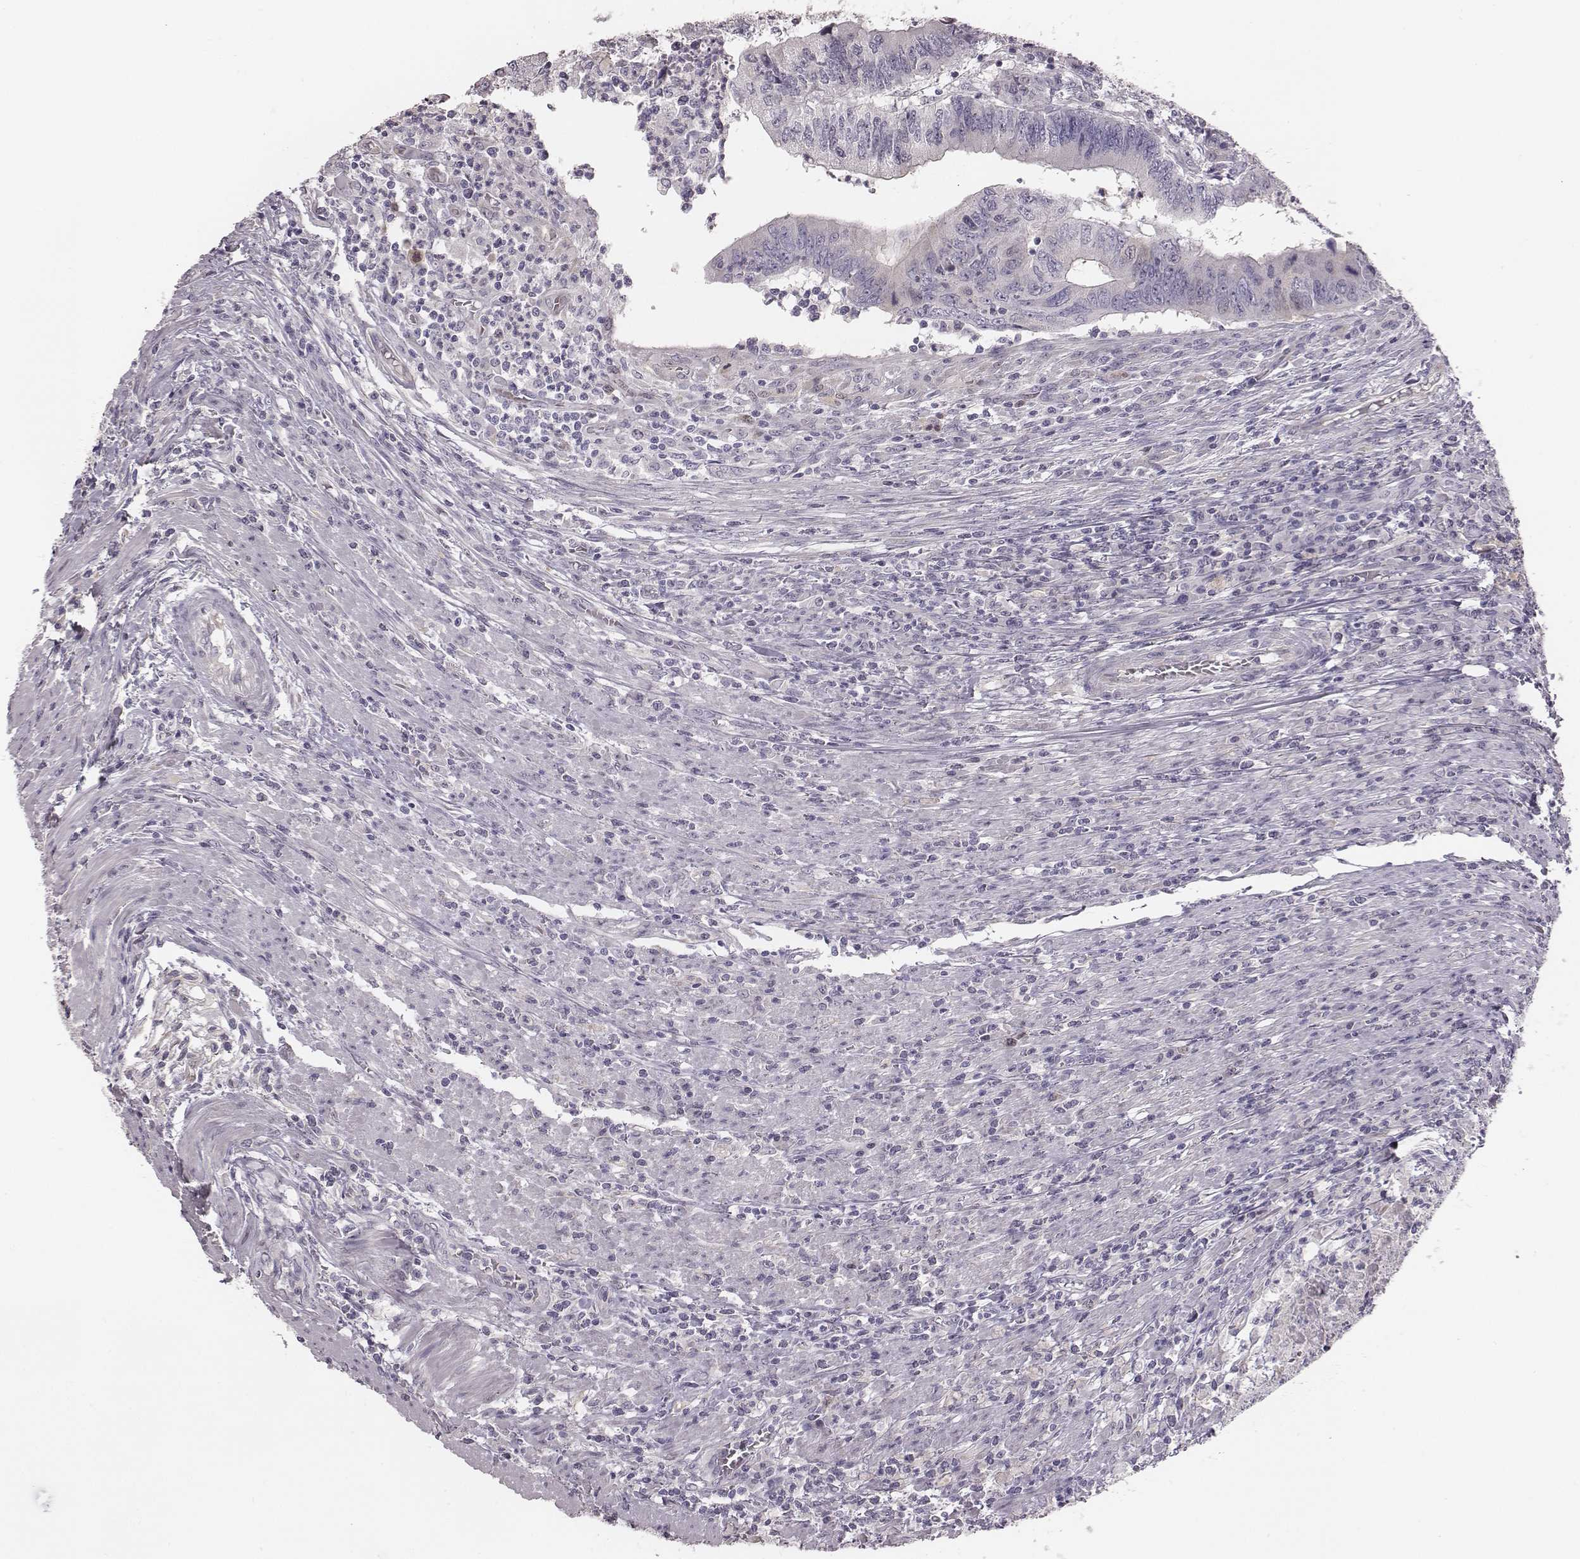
{"staining": {"intensity": "negative", "quantity": "none", "location": "none"}, "tissue": "colorectal cancer", "cell_type": "Tumor cells", "image_type": "cancer", "snomed": [{"axis": "morphology", "description": "Adenocarcinoma, NOS"}, {"axis": "topography", "description": "Colon"}], "caption": "A histopathology image of human adenocarcinoma (colorectal) is negative for staining in tumor cells. (Immunohistochemistry, brightfield microscopy, high magnification).", "gene": "PBK", "patient": {"sex": "male", "age": 53}}